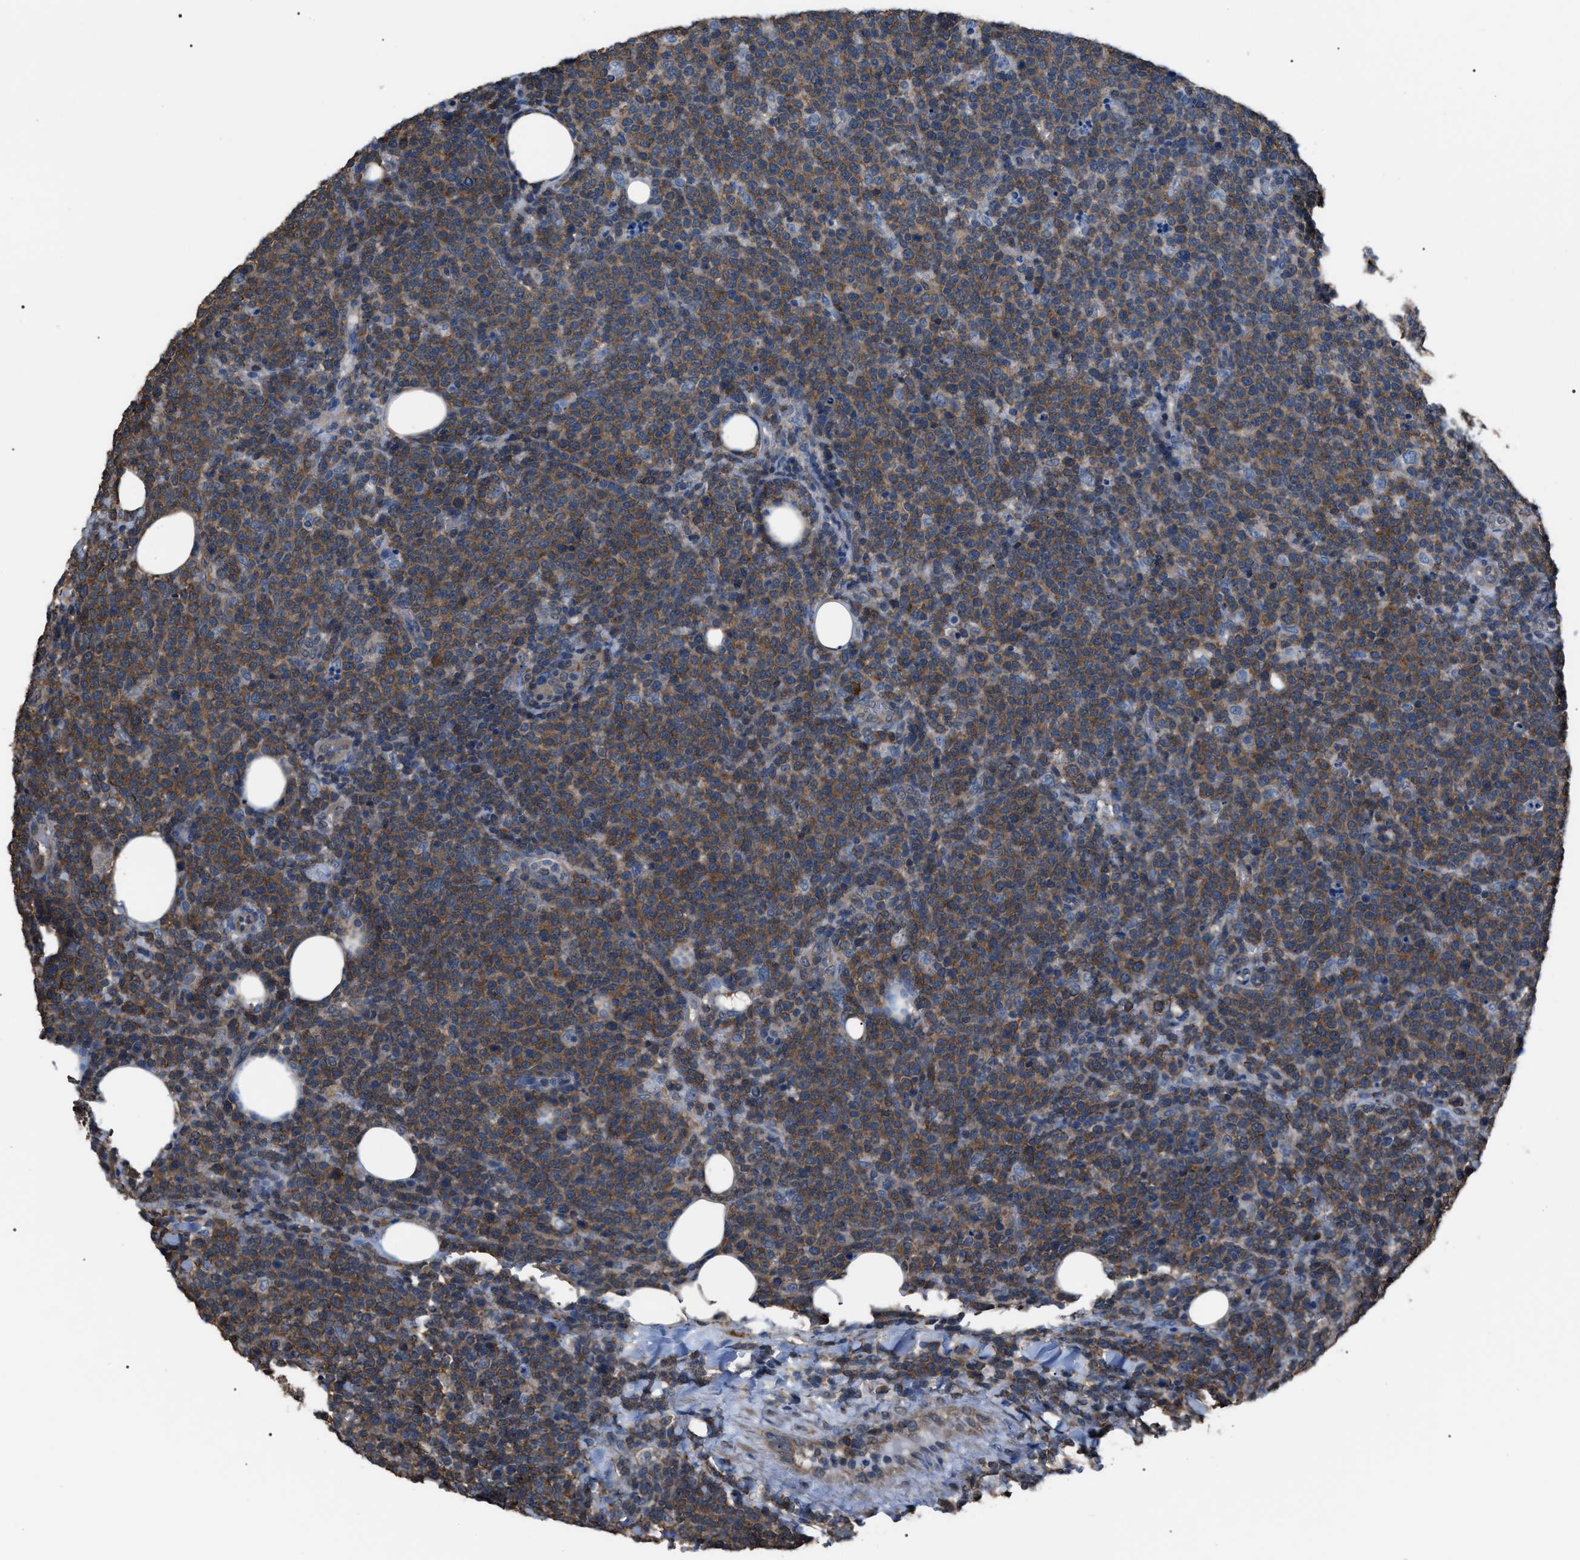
{"staining": {"intensity": "moderate", "quantity": ">75%", "location": "cytoplasmic/membranous"}, "tissue": "lymphoma", "cell_type": "Tumor cells", "image_type": "cancer", "snomed": [{"axis": "morphology", "description": "Malignant lymphoma, non-Hodgkin's type, High grade"}, {"axis": "topography", "description": "Lymph node"}], "caption": "High-grade malignant lymphoma, non-Hodgkin's type tissue displays moderate cytoplasmic/membranous staining in about >75% of tumor cells", "gene": "PDCD5", "patient": {"sex": "male", "age": 61}}